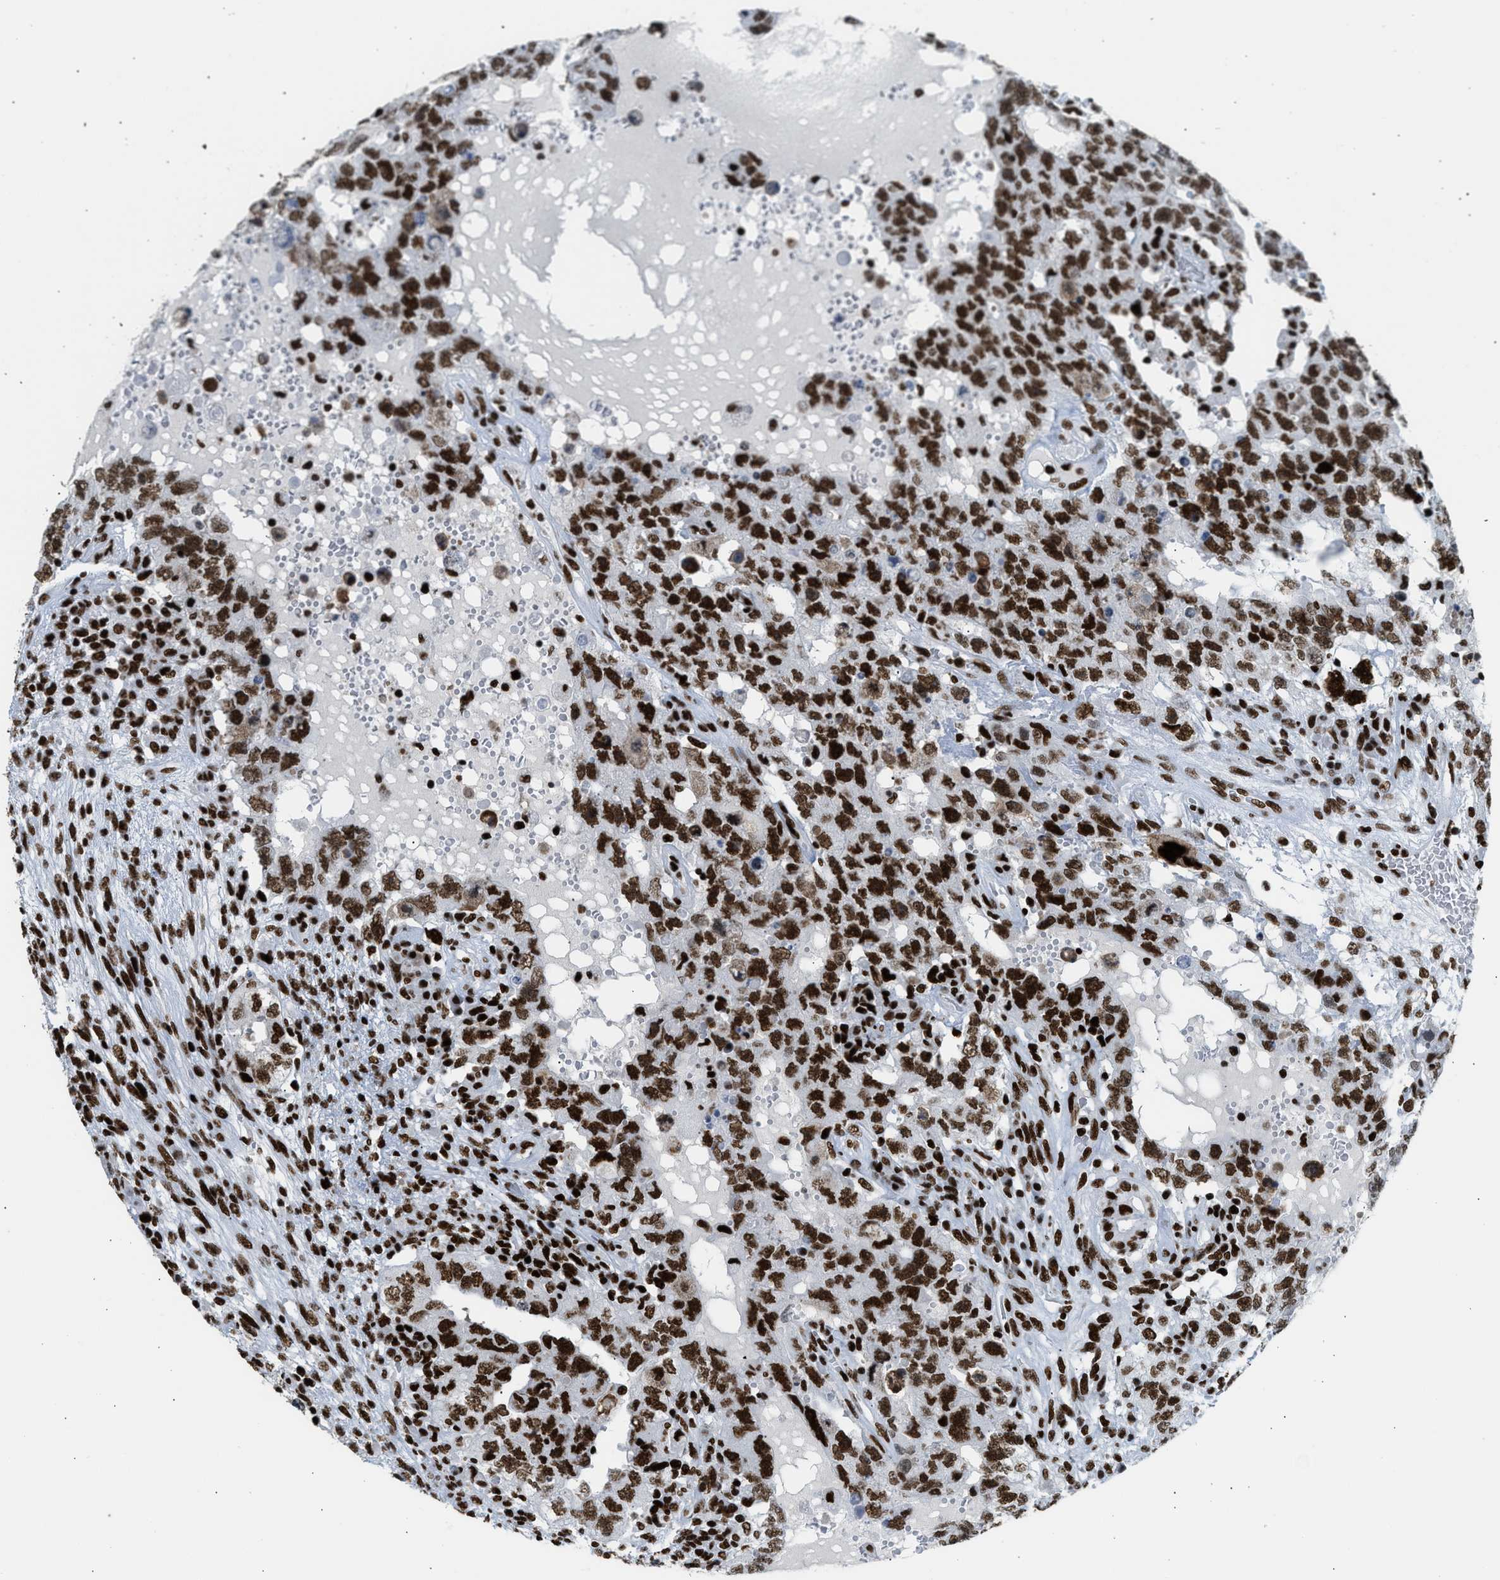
{"staining": {"intensity": "strong", "quantity": ">75%", "location": "nuclear"}, "tissue": "testis cancer", "cell_type": "Tumor cells", "image_type": "cancer", "snomed": [{"axis": "morphology", "description": "Carcinoma, Embryonal, NOS"}, {"axis": "topography", "description": "Testis"}], "caption": "Brown immunohistochemical staining in human testis cancer (embryonal carcinoma) displays strong nuclear expression in approximately >75% of tumor cells. (DAB (3,3'-diaminobenzidine) IHC, brown staining for protein, blue staining for nuclei).", "gene": "PIF1", "patient": {"sex": "male", "age": 26}}